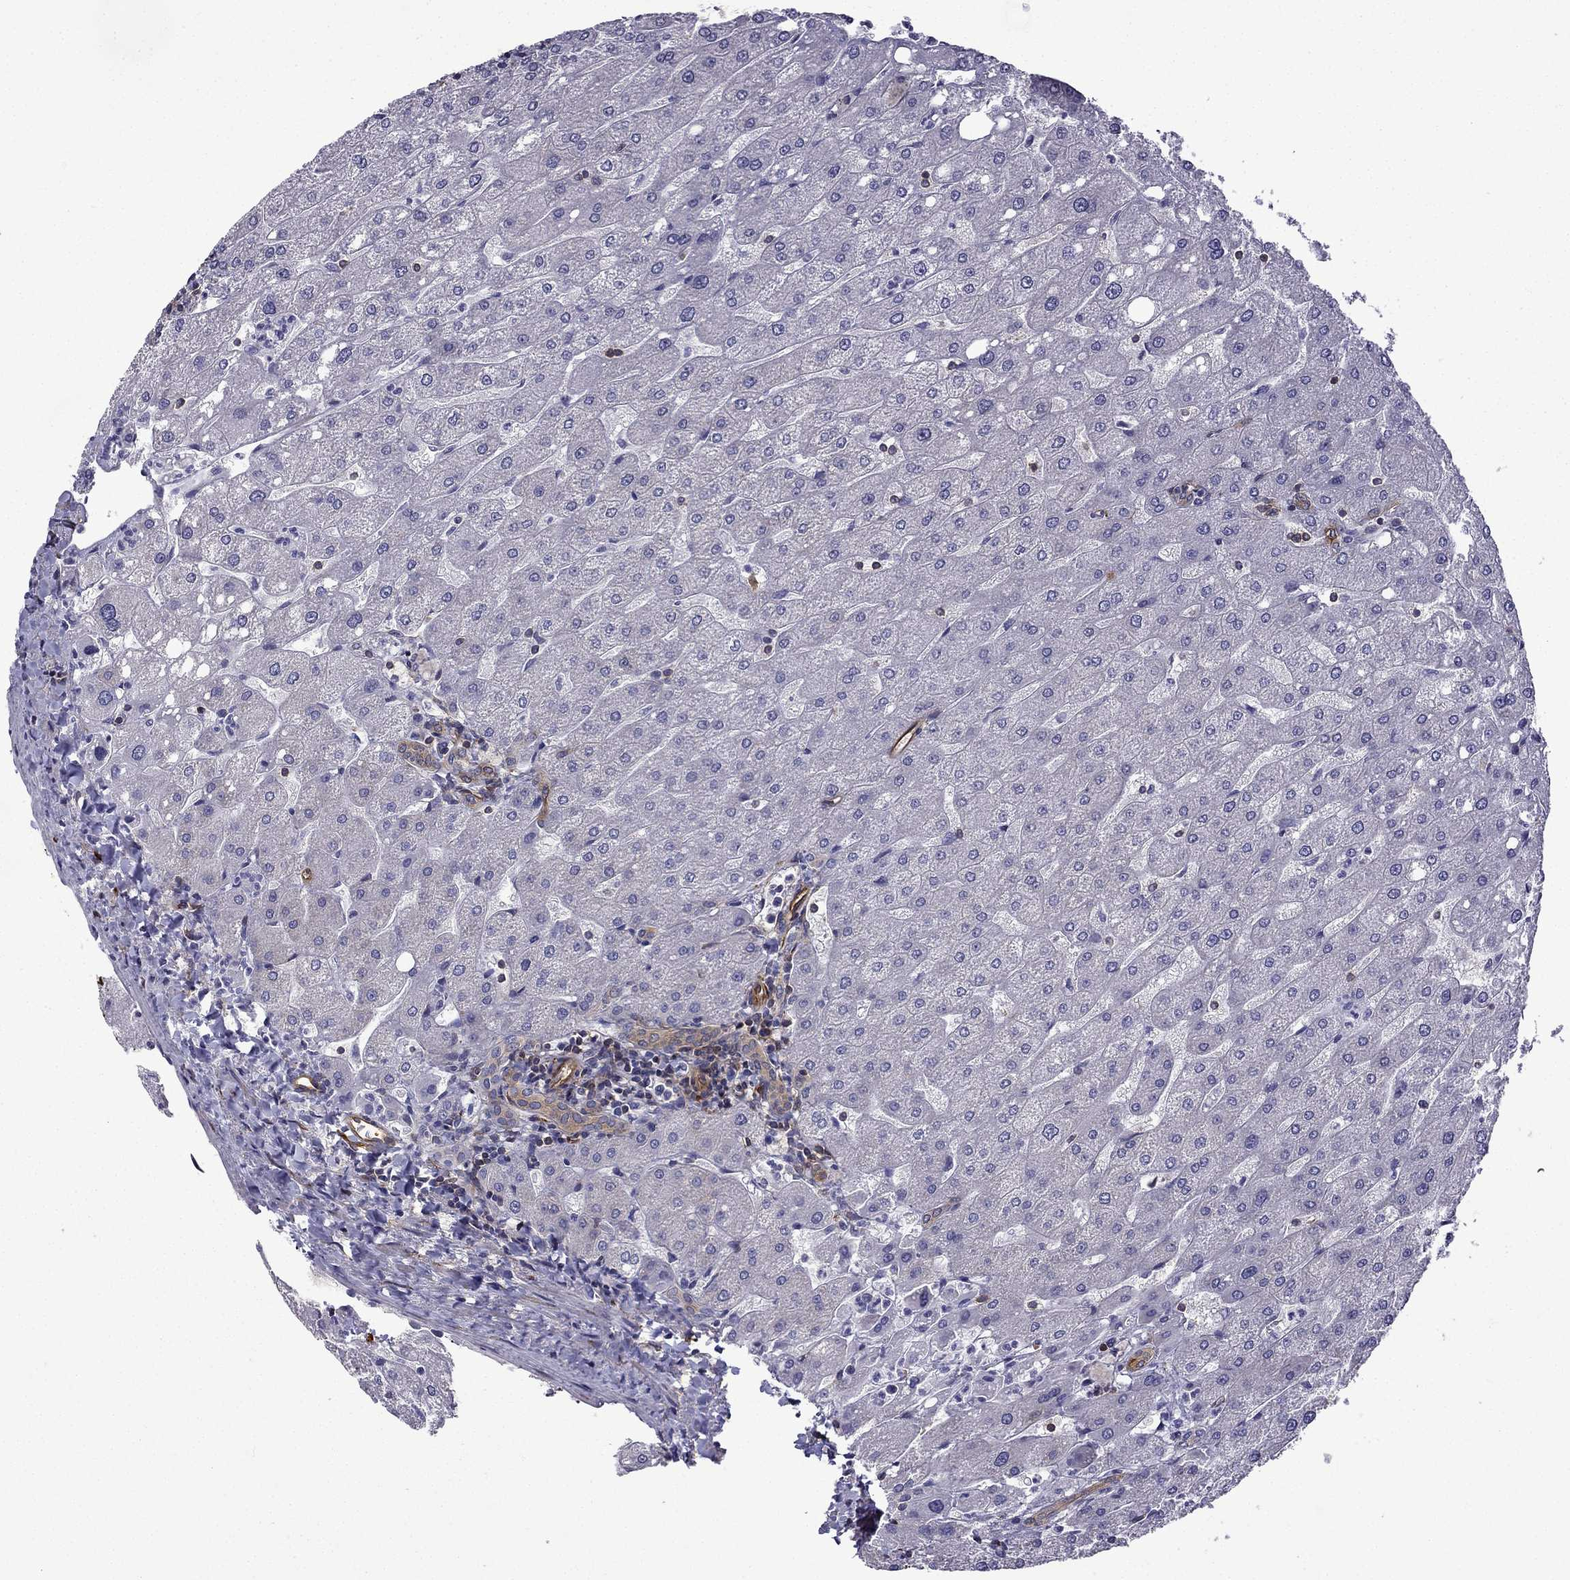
{"staining": {"intensity": "moderate", "quantity": ">75%", "location": "cytoplasmic/membranous"}, "tissue": "liver", "cell_type": "Cholangiocytes", "image_type": "normal", "snomed": [{"axis": "morphology", "description": "Normal tissue, NOS"}, {"axis": "topography", "description": "Liver"}], "caption": "The histopathology image reveals a brown stain indicating the presence of a protein in the cytoplasmic/membranous of cholangiocytes in liver.", "gene": "MAP4", "patient": {"sex": "male", "age": 67}}